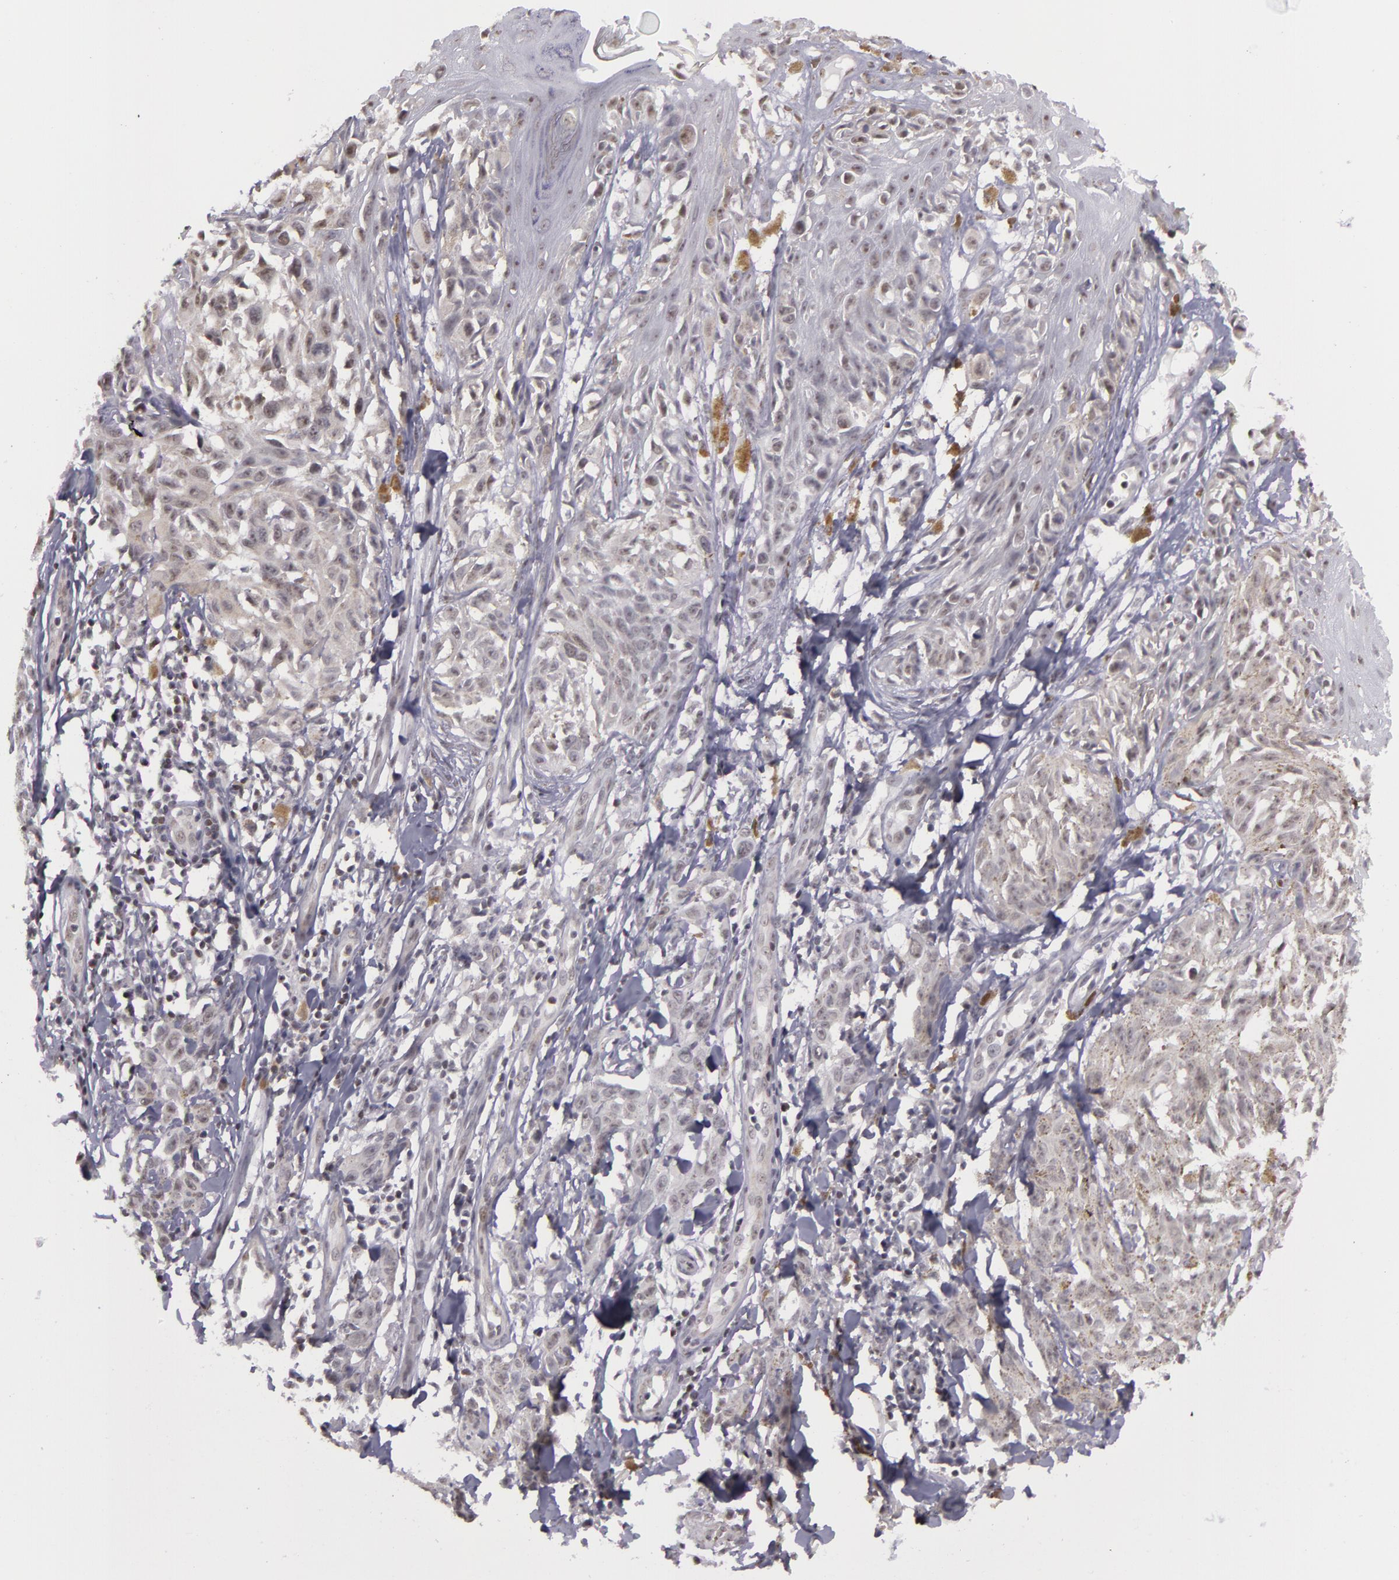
{"staining": {"intensity": "negative", "quantity": "none", "location": "none"}, "tissue": "melanoma", "cell_type": "Tumor cells", "image_type": "cancer", "snomed": [{"axis": "morphology", "description": "Malignant melanoma, NOS"}, {"axis": "topography", "description": "Skin"}], "caption": "The immunohistochemistry histopathology image has no significant staining in tumor cells of melanoma tissue.", "gene": "RRP7A", "patient": {"sex": "female", "age": 77}}